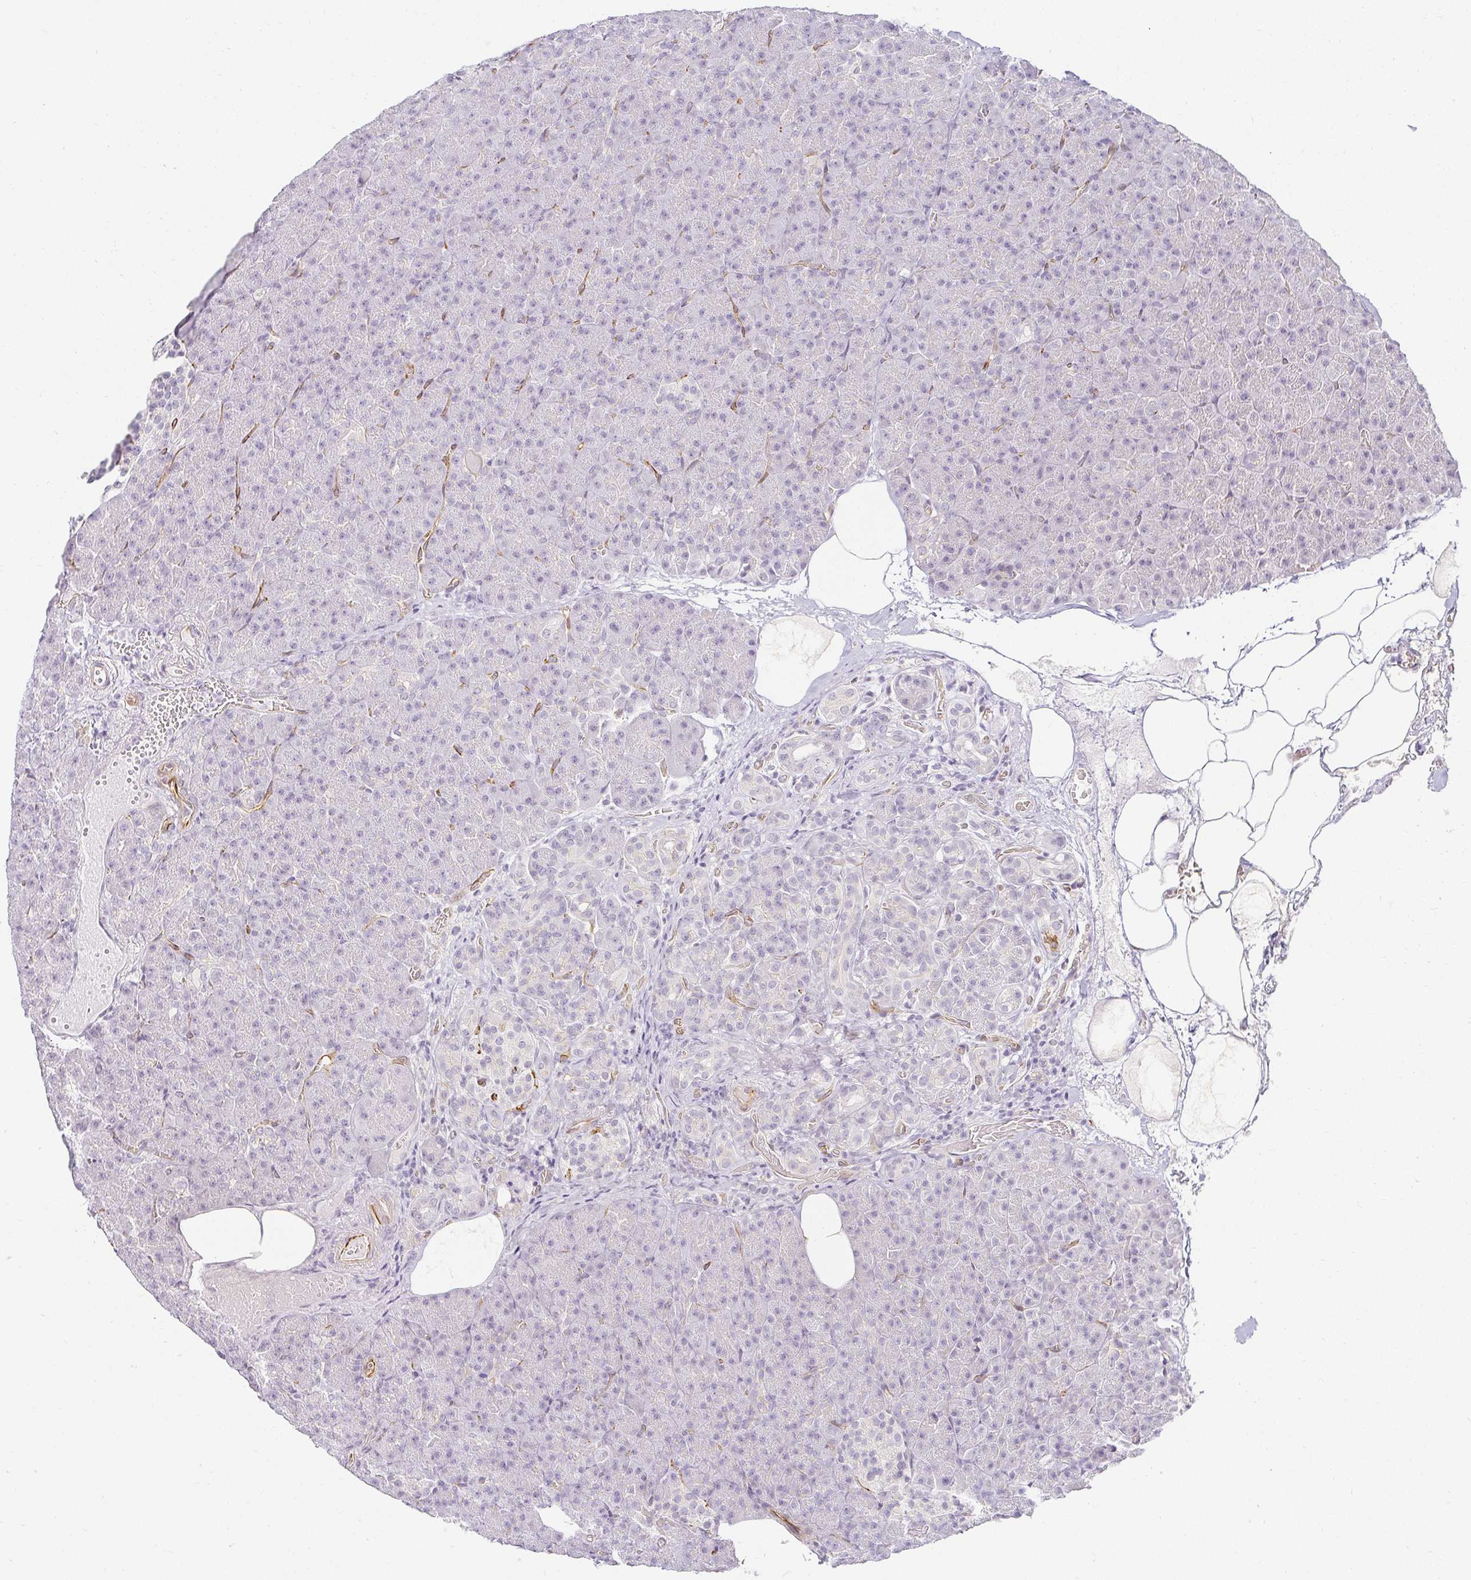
{"staining": {"intensity": "negative", "quantity": "none", "location": "none"}, "tissue": "pancreas", "cell_type": "Exocrine glandular cells", "image_type": "normal", "snomed": [{"axis": "morphology", "description": "Normal tissue, NOS"}, {"axis": "topography", "description": "Pancreas"}], "caption": "DAB (3,3'-diaminobenzidine) immunohistochemical staining of benign pancreas demonstrates no significant staining in exocrine glandular cells.", "gene": "ACAN", "patient": {"sex": "female", "age": 74}}